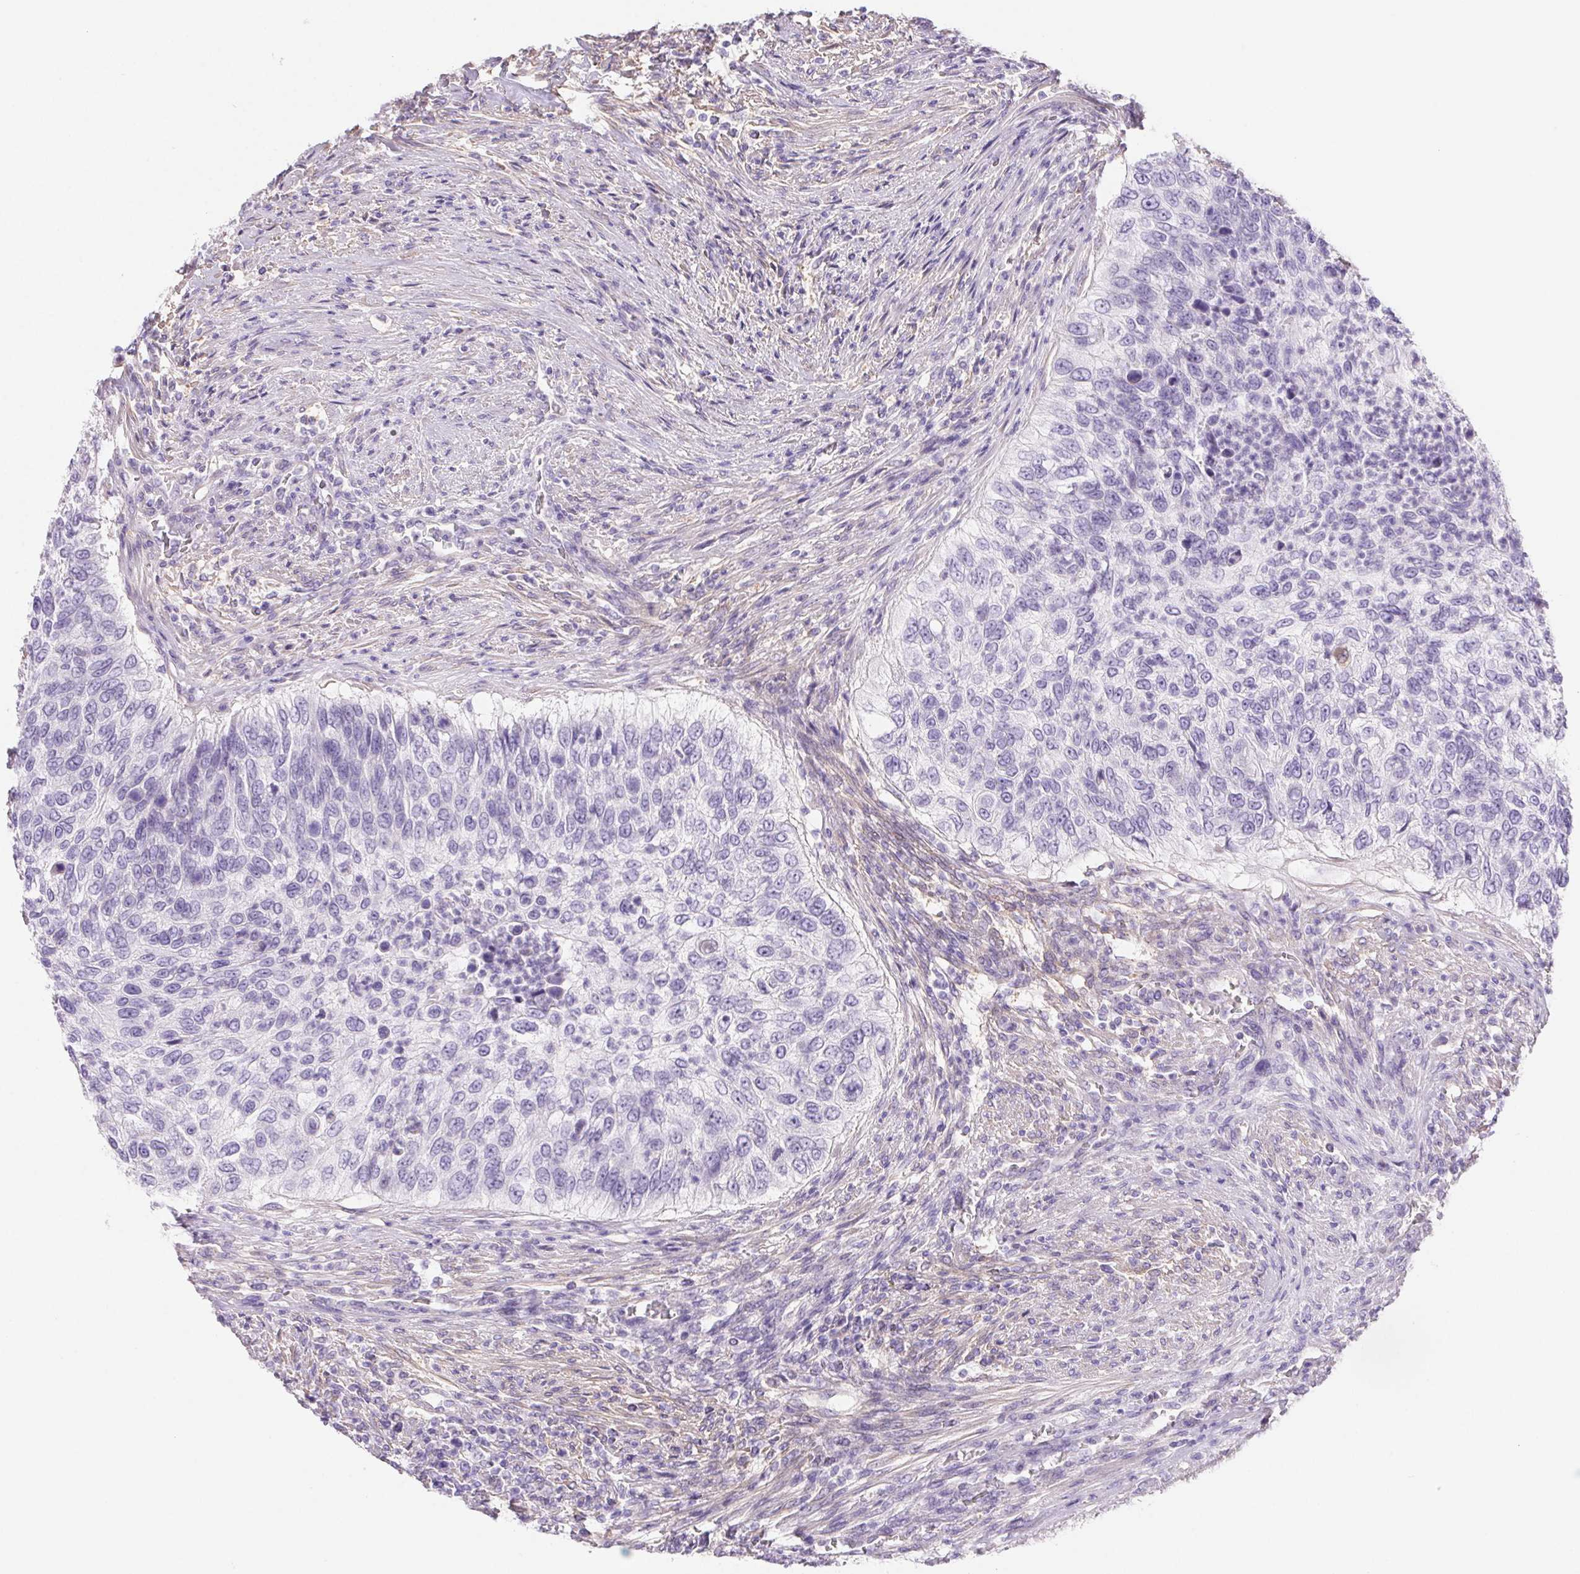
{"staining": {"intensity": "negative", "quantity": "none", "location": "none"}, "tissue": "urothelial cancer", "cell_type": "Tumor cells", "image_type": "cancer", "snomed": [{"axis": "morphology", "description": "Urothelial carcinoma, High grade"}, {"axis": "topography", "description": "Urinary bladder"}], "caption": "There is no significant positivity in tumor cells of high-grade urothelial carcinoma.", "gene": "PNLIP", "patient": {"sex": "female", "age": 60}}